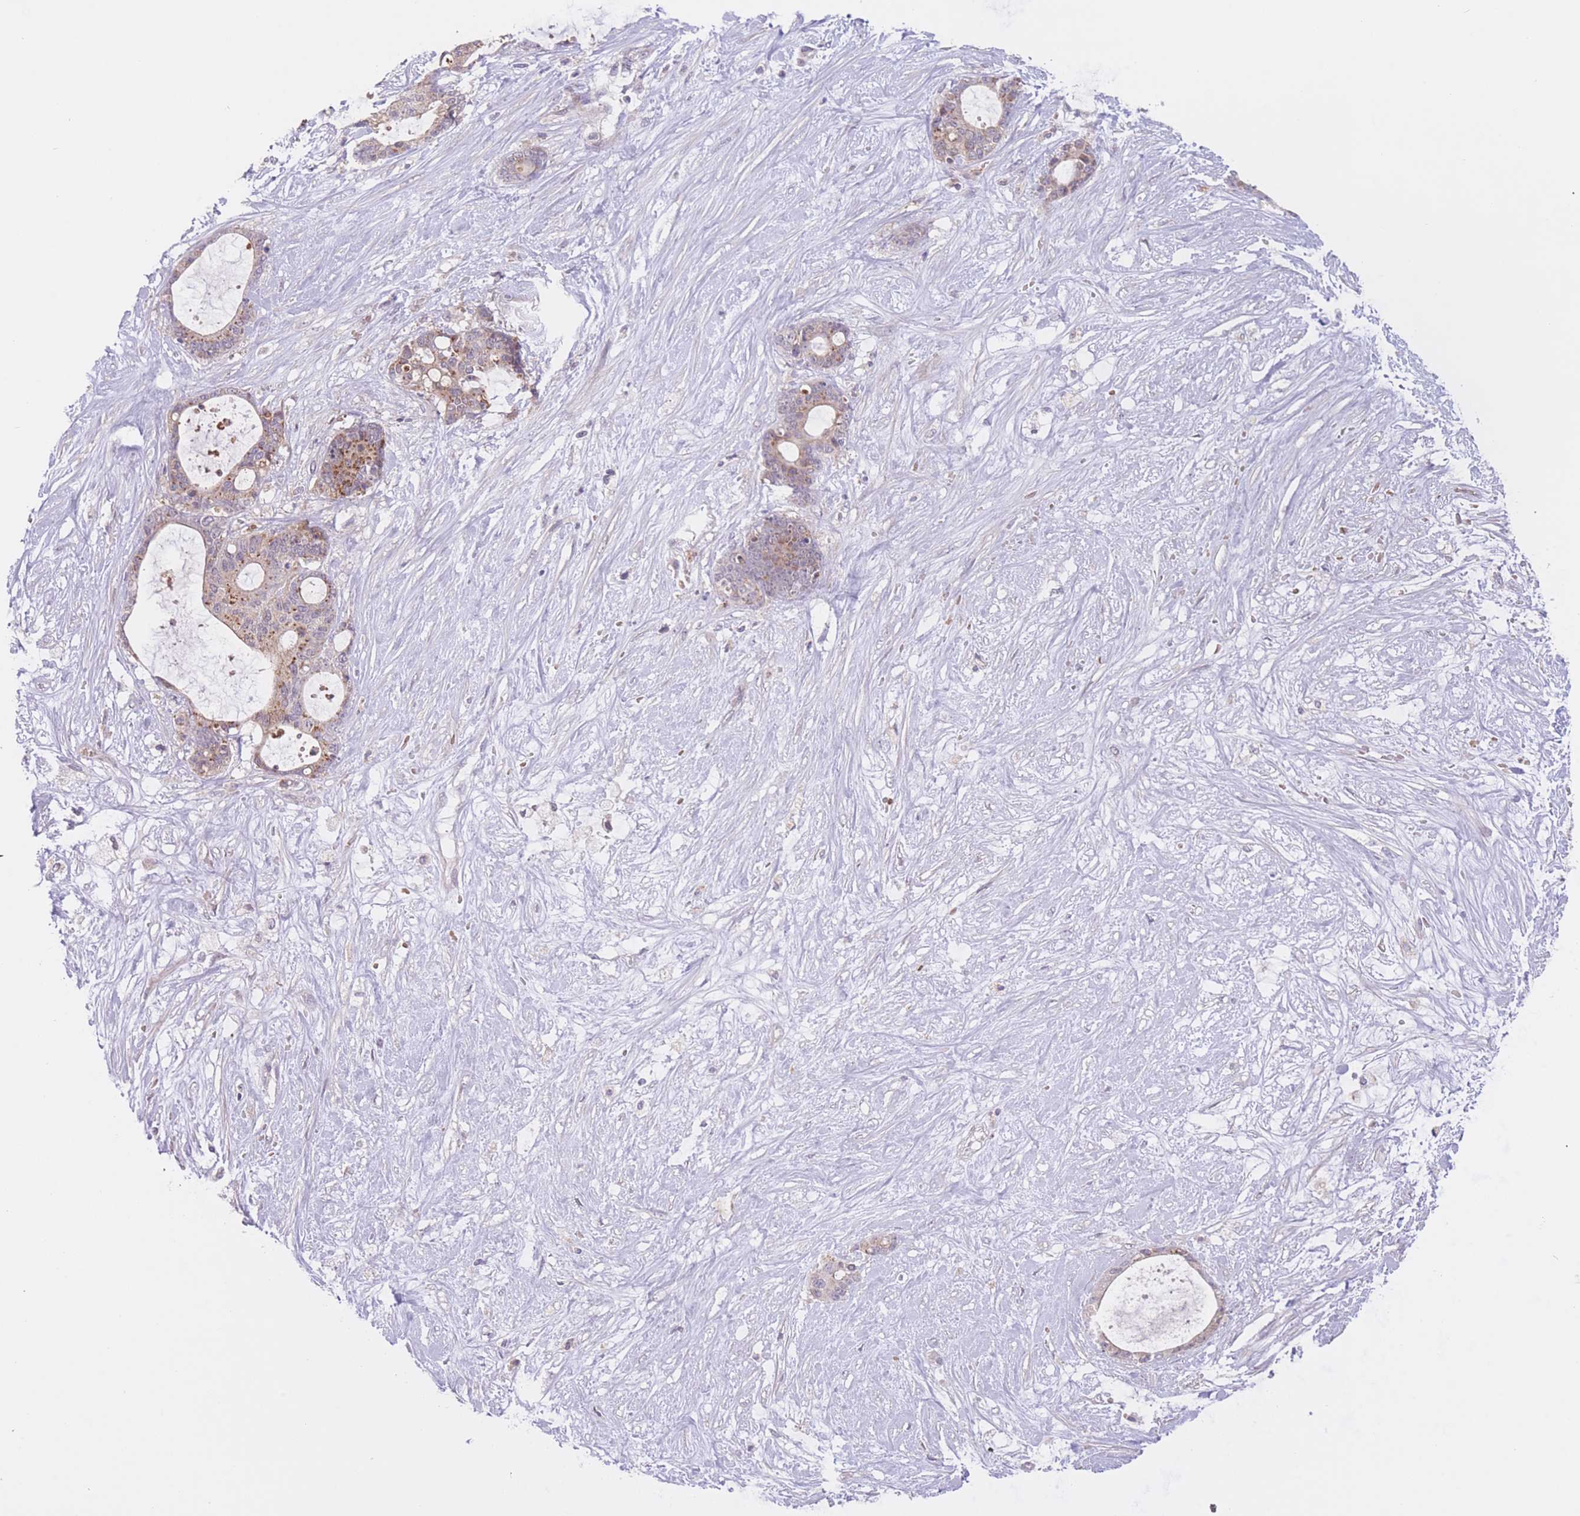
{"staining": {"intensity": "moderate", "quantity": "25%-75%", "location": "cytoplasmic/membranous"}, "tissue": "liver cancer", "cell_type": "Tumor cells", "image_type": "cancer", "snomed": [{"axis": "morphology", "description": "Normal tissue, NOS"}, {"axis": "morphology", "description": "Cholangiocarcinoma"}, {"axis": "topography", "description": "Liver"}, {"axis": "topography", "description": "Peripheral nerve tissue"}], "caption": "This micrograph demonstrates IHC staining of human cholangiocarcinoma (liver), with medium moderate cytoplasmic/membranous positivity in about 25%-75% of tumor cells.", "gene": "FUT5", "patient": {"sex": "female", "age": 73}}